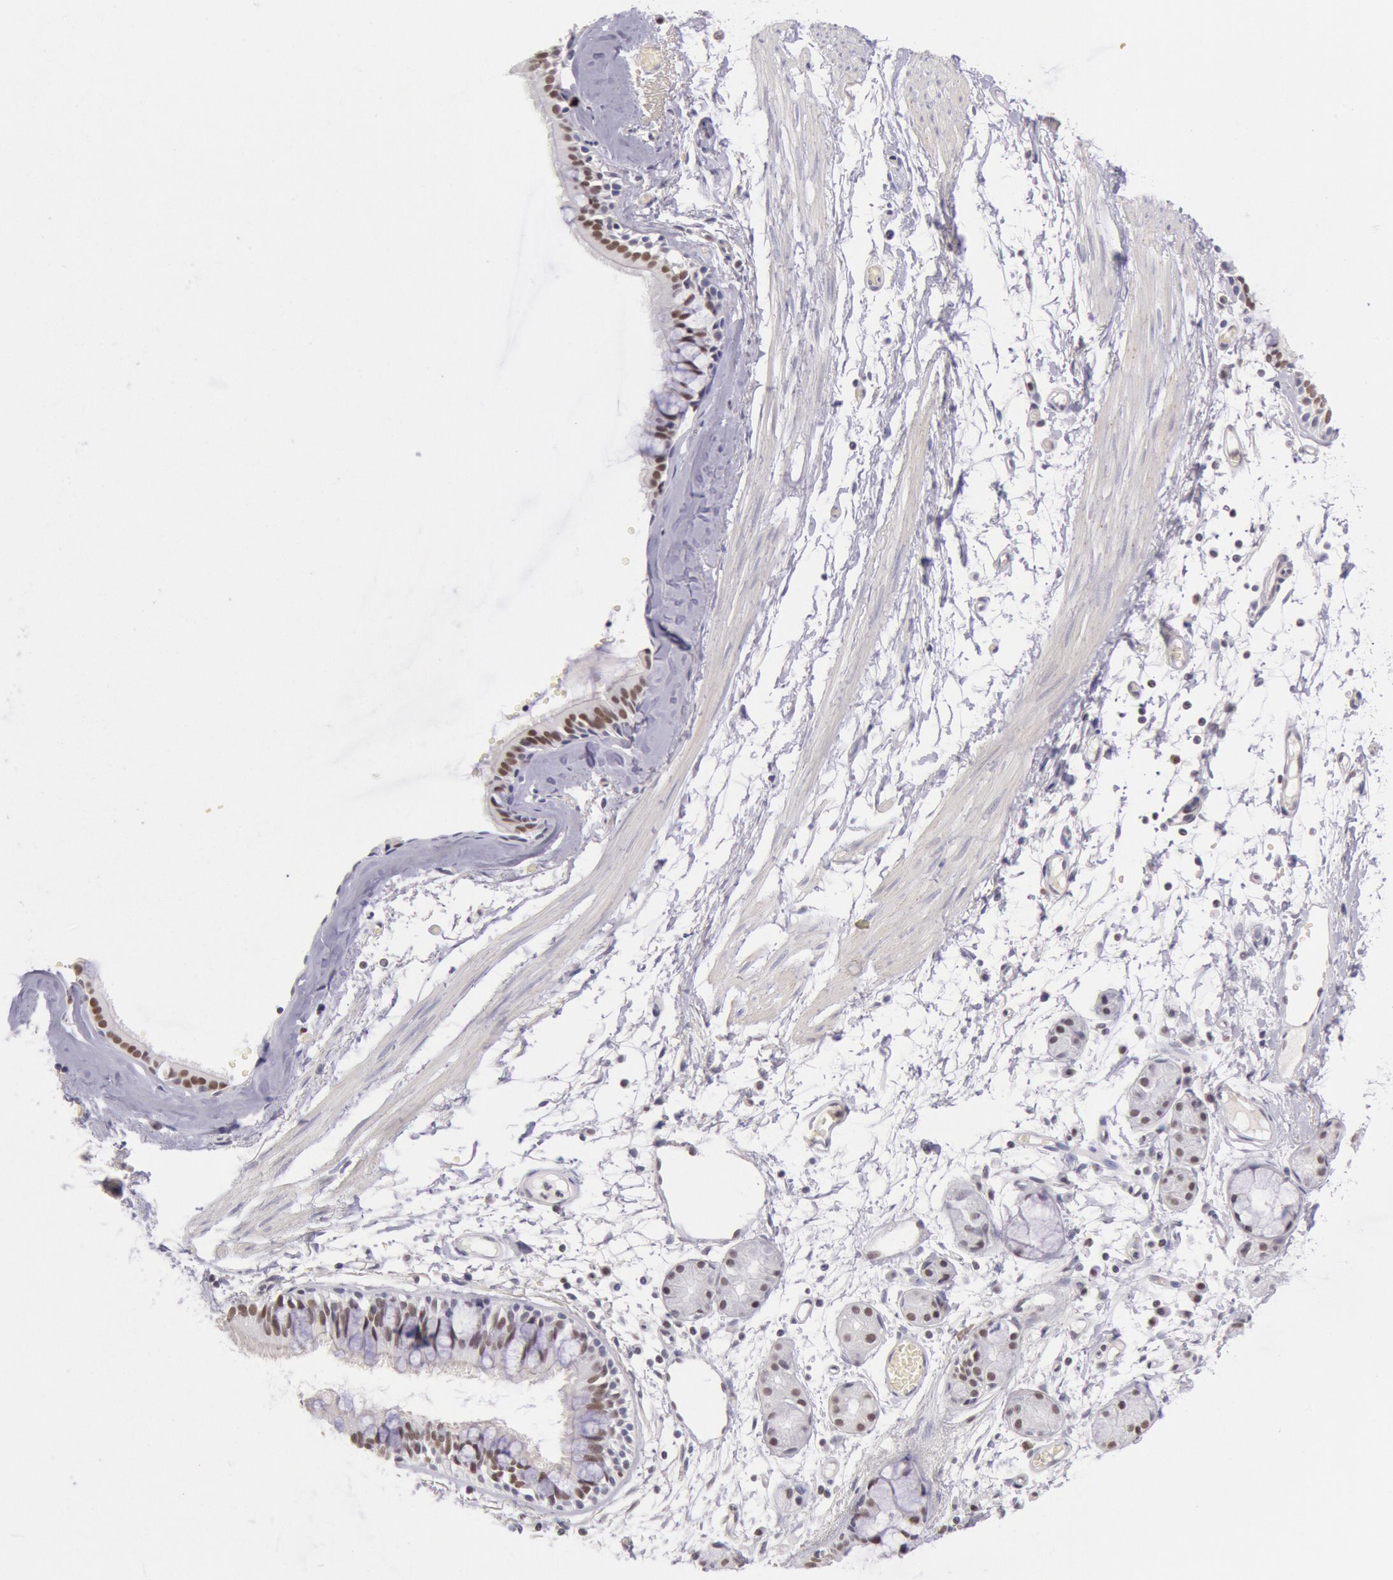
{"staining": {"intensity": "moderate", "quantity": ">75%", "location": "nuclear"}, "tissue": "bronchus", "cell_type": "Respiratory epithelial cells", "image_type": "normal", "snomed": [{"axis": "morphology", "description": "Normal tissue, NOS"}, {"axis": "topography", "description": "Bronchus"}, {"axis": "topography", "description": "Lung"}], "caption": "Protein expression analysis of normal bronchus displays moderate nuclear positivity in about >75% of respiratory epithelial cells. (IHC, brightfield microscopy, high magnification).", "gene": "TASL", "patient": {"sex": "female", "age": 56}}